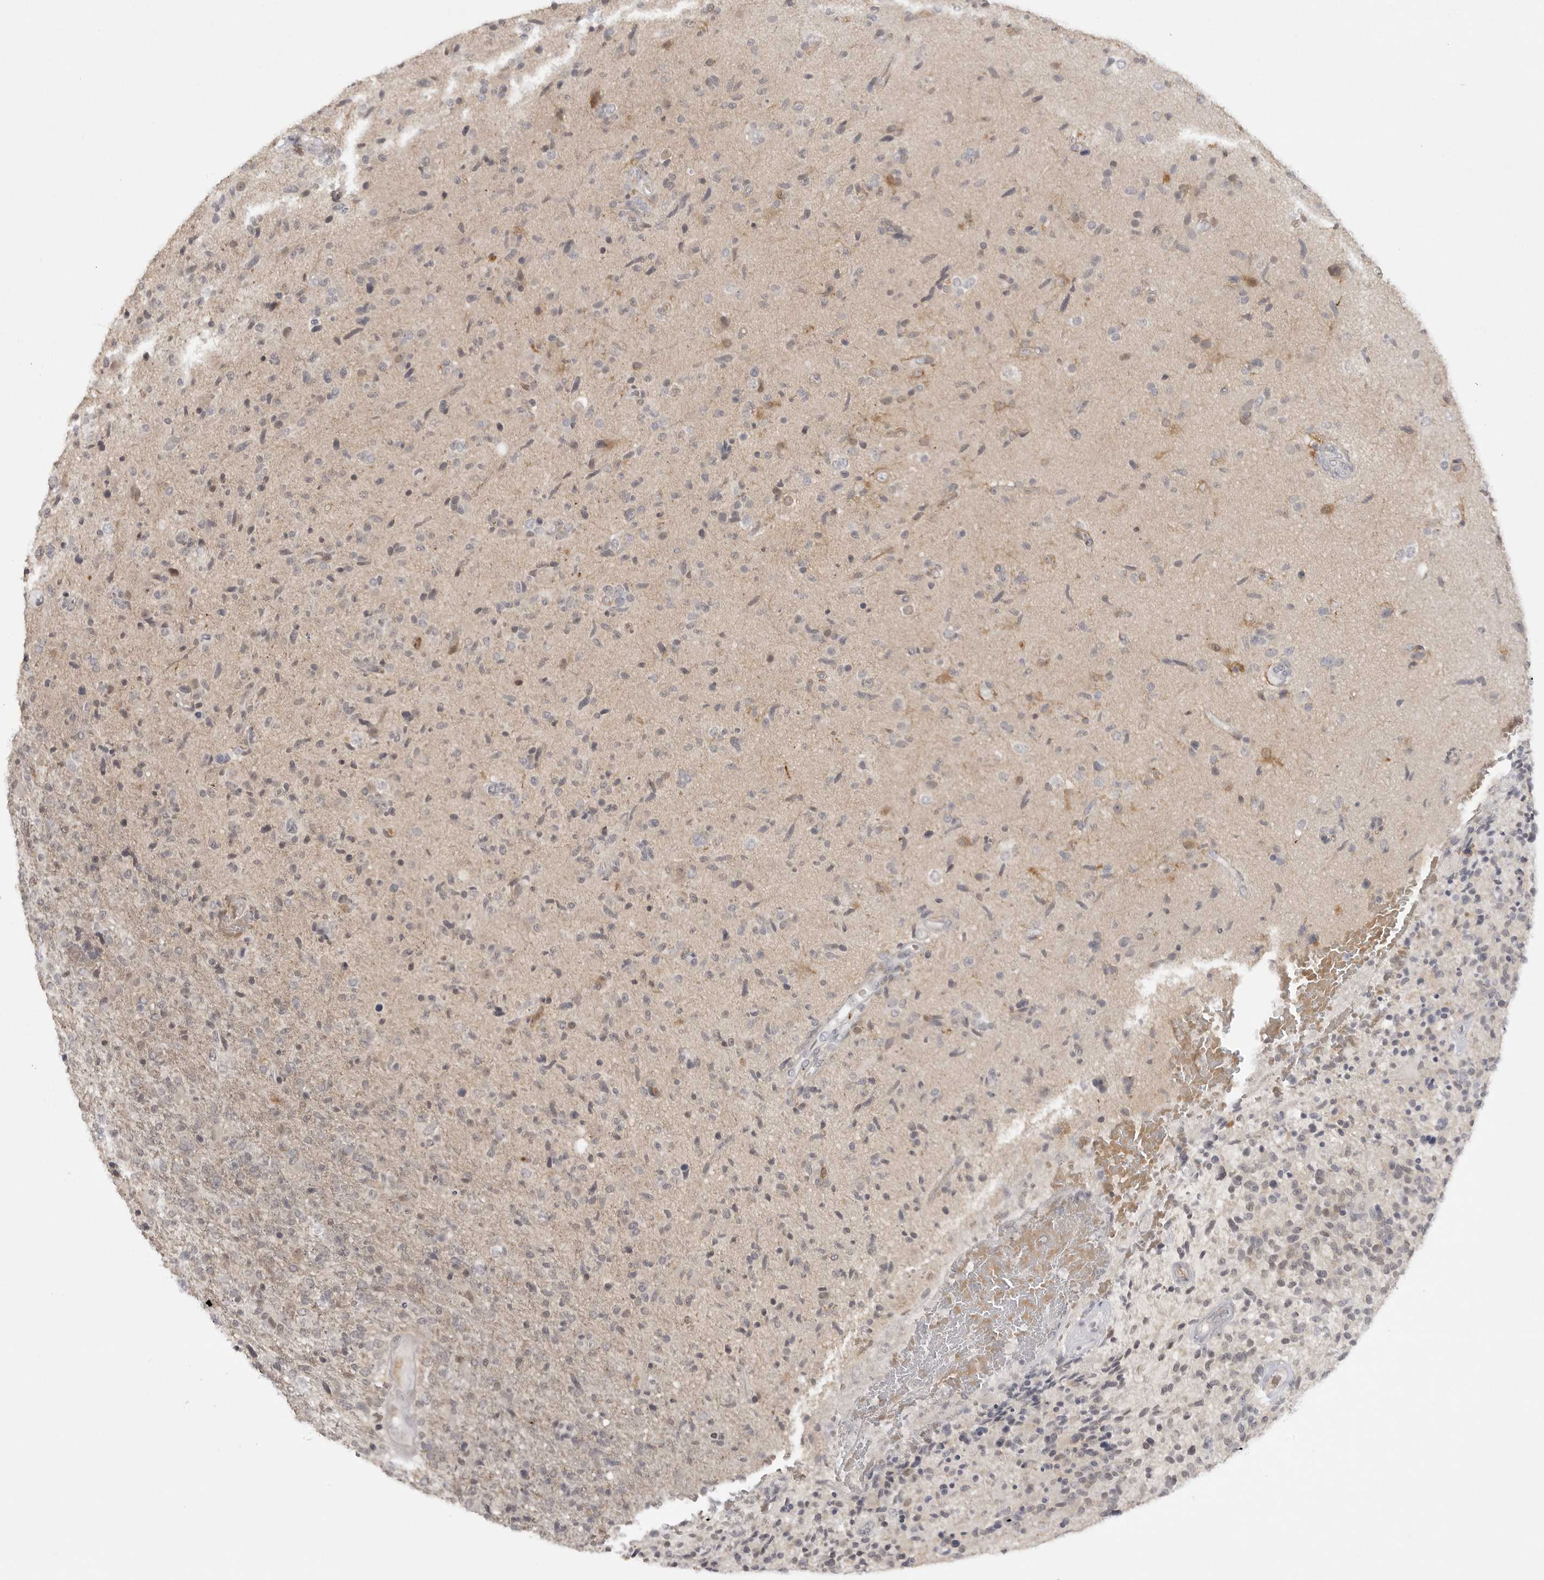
{"staining": {"intensity": "weak", "quantity": "<25%", "location": "cytoplasmic/membranous"}, "tissue": "glioma", "cell_type": "Tumor cells", "image_type": "cancer", "snomed": [{"axis": "morphology", "description": "Glioma, malignant, High grade"}, {"axis": "topography", "description": "Brain"}], "caption": "Human malignant glioma (high-grade) stained for a protein using IHC exhibits no staining in tumor cells.", "gene": "TCTN3", "patient": {"sex": "male", "age": 72}}